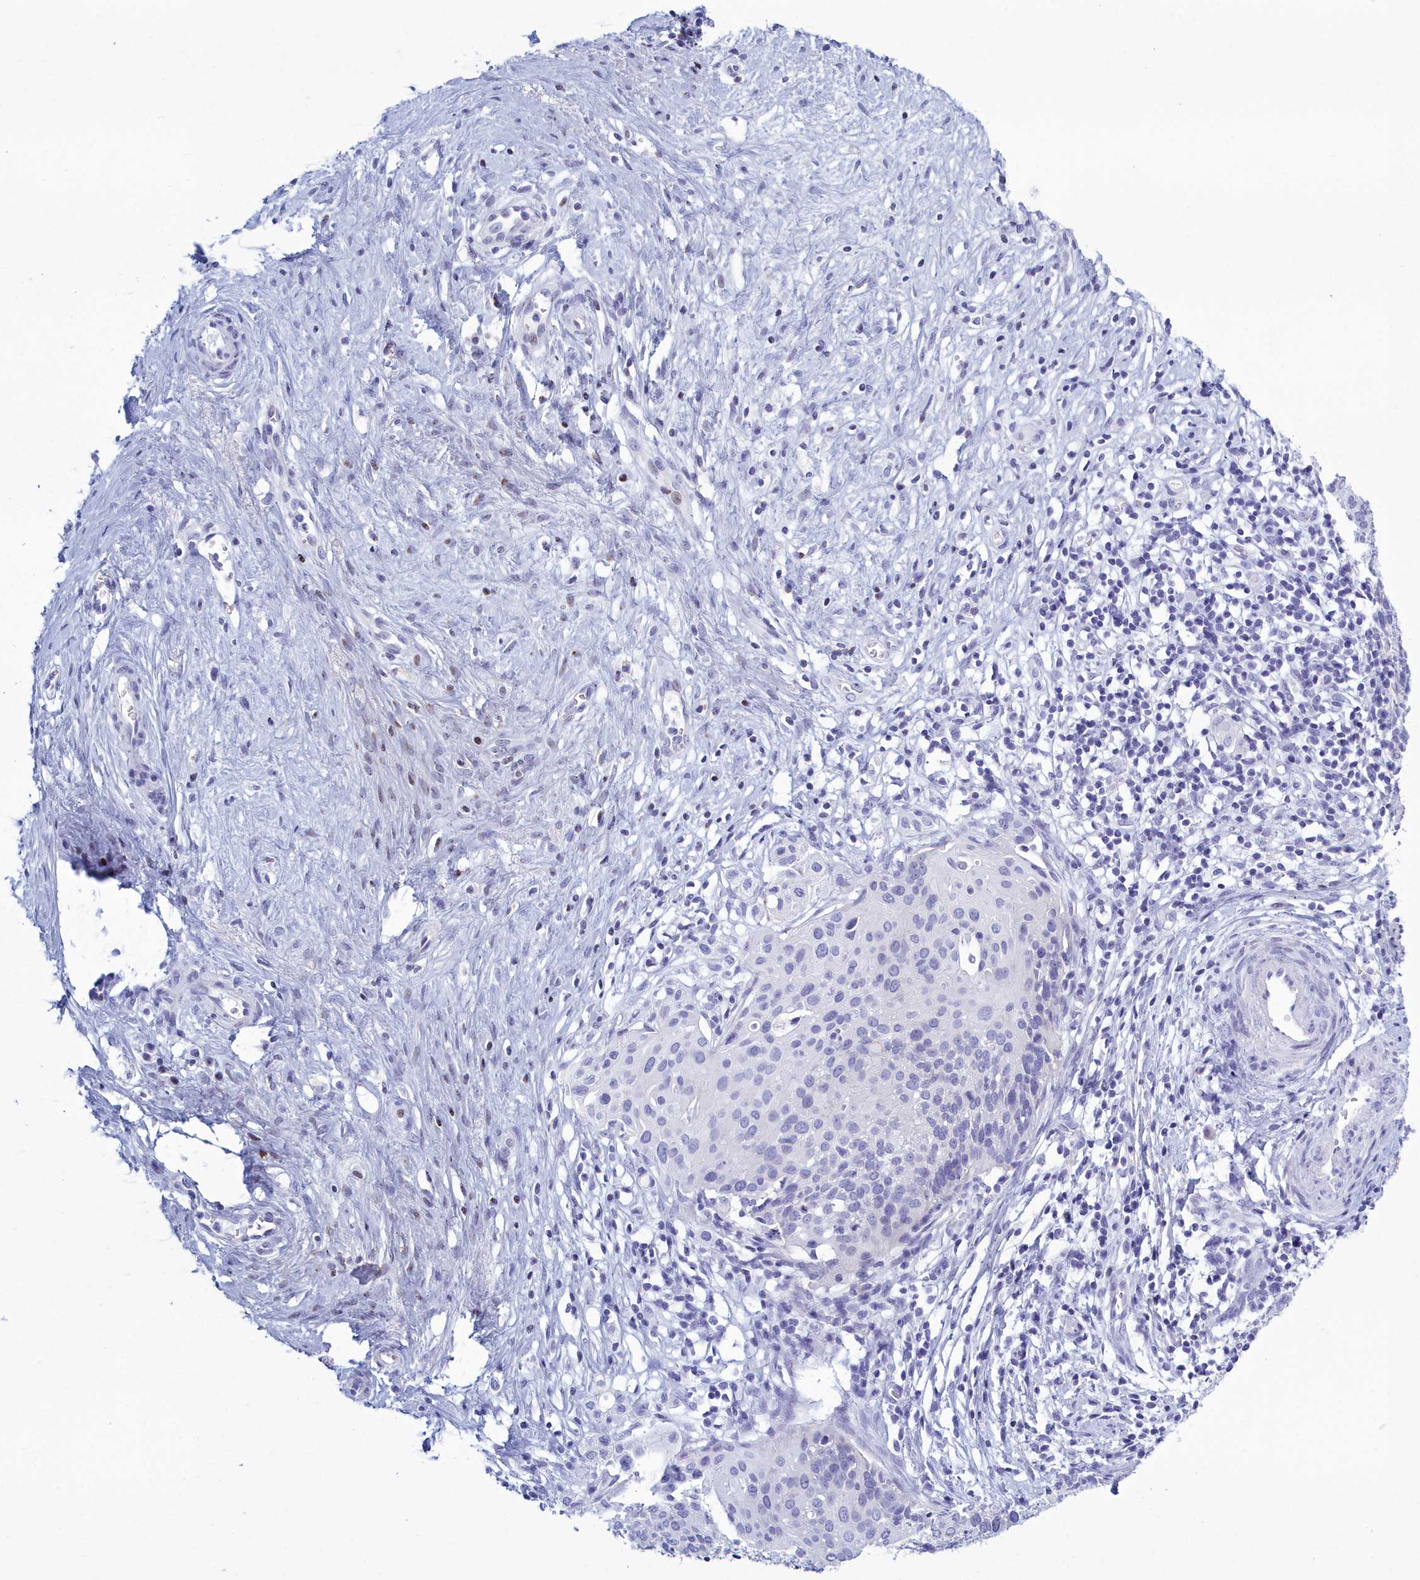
{"staining": {"intensity": "negative", "quantity": "none", "location": "none"}, "tissue": "cervical cancer", "cell_type": "Tumor cells", "image_type": "cancer", "snomed": [{"axis": "morphology", "description": "Squamous cell carcinoma, NOS"}, {"axis": "topography", "description": "Cervix"}], "caption": "Tumor cells show no significant protein positivity in cervical cancer (squamous cell carcinoma).", "gene": "TMEM97", "patient": {"sex": "female", "age": 44}}